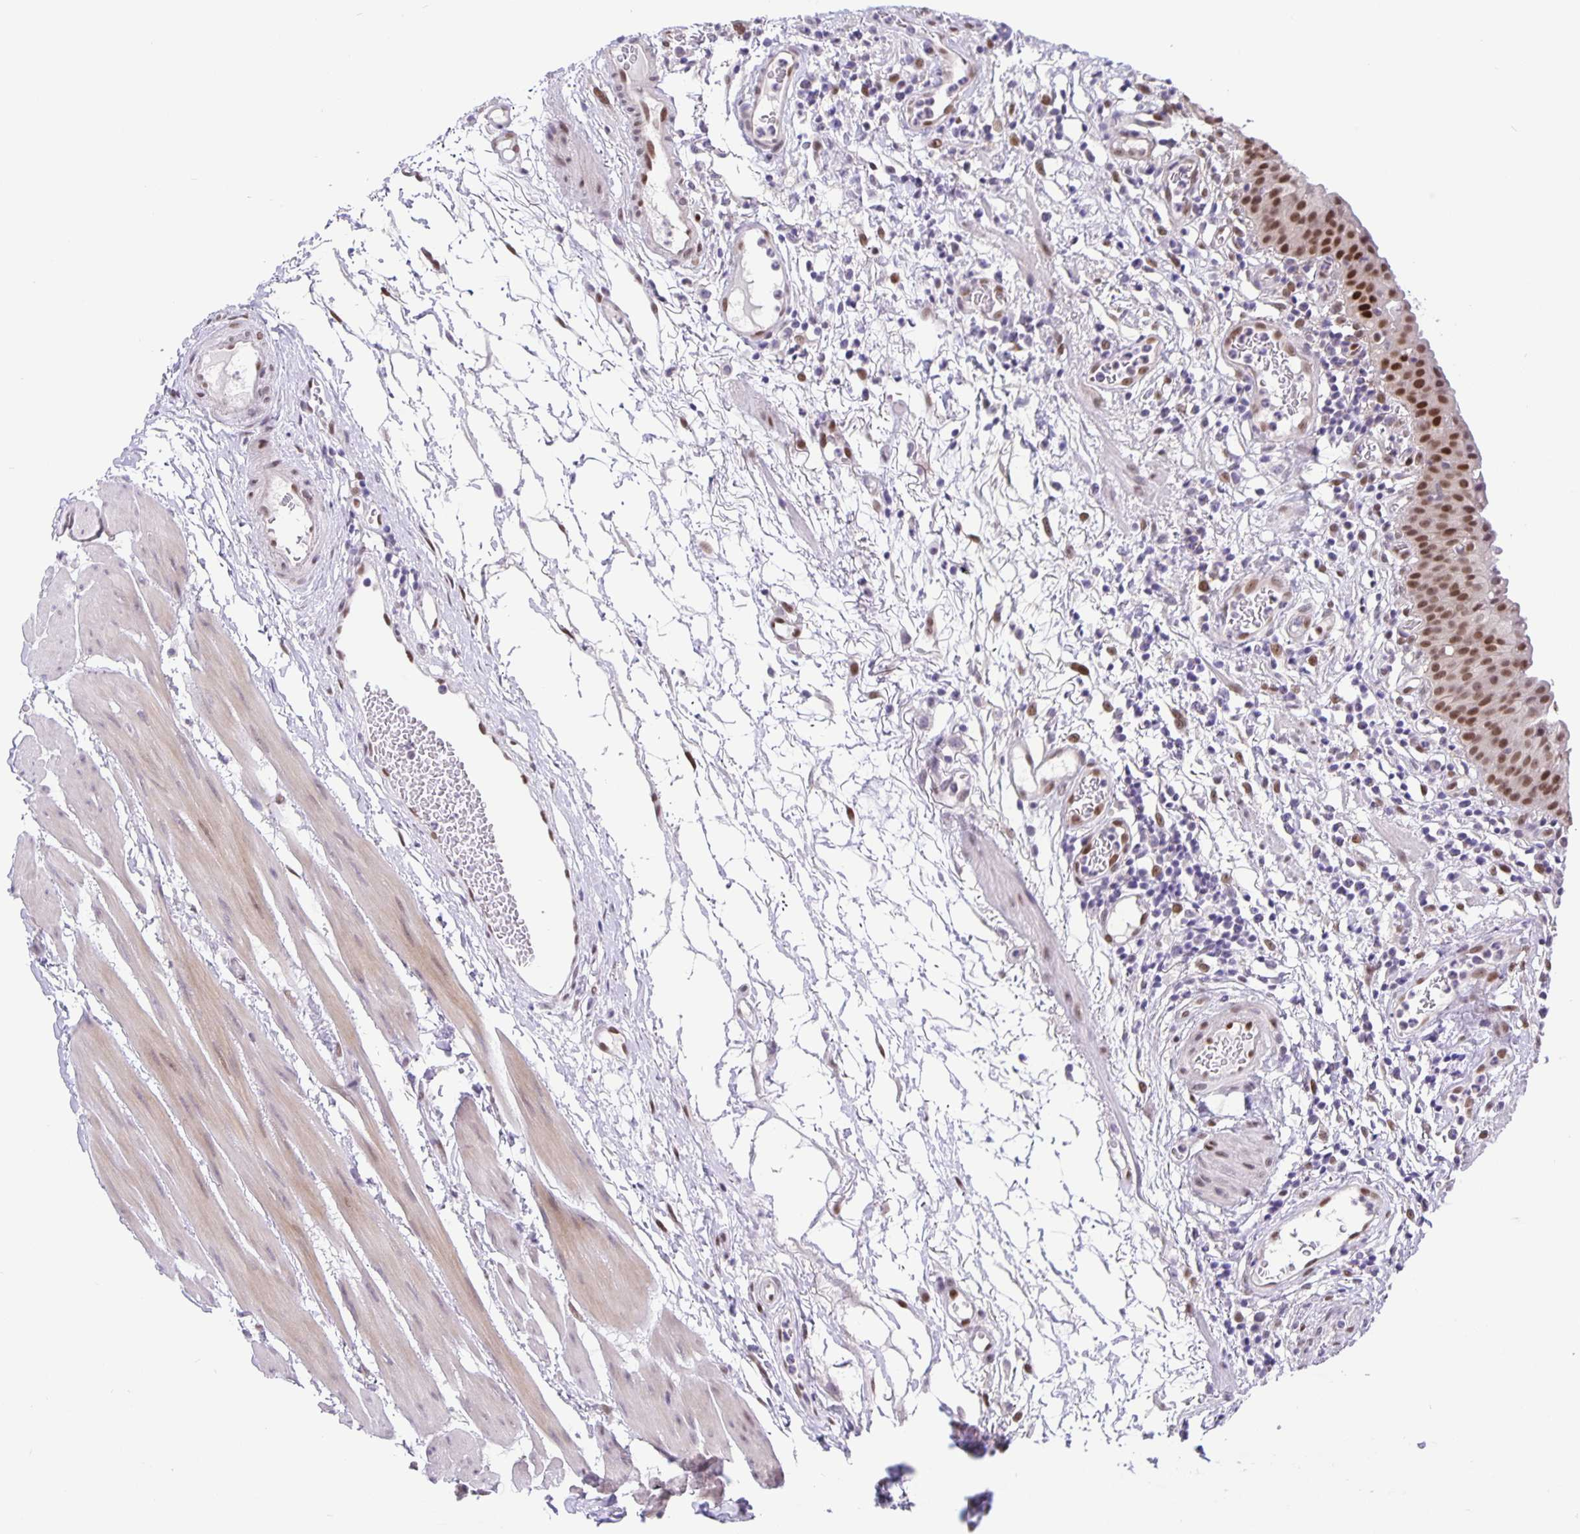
{"staining": {"intensity": "moderate", "quantity": ">75%", "location": "nuclear"}, "tissue": "urinary bladder", "cell_type": "Urothelial cells", "image_type": "normal", "snomed": [{"axis": "morphology", "description": "Normal tissue, NOS"}, {"axis": "morphology", "description": "Inflammation, NOS"}, {"axis": "topography", "description": "Urinary bladder"}], "caption": "Protein staining demonstrates moderate nuclear staining in about >75% of urothelial cells in benign urinary bladder. (DAB (3,3'-diaminobenzidine) IHC with brightfield microscopy, high magnification).", "gene": "FOSL2", "patient": {"sex": "male", "age": 57}}